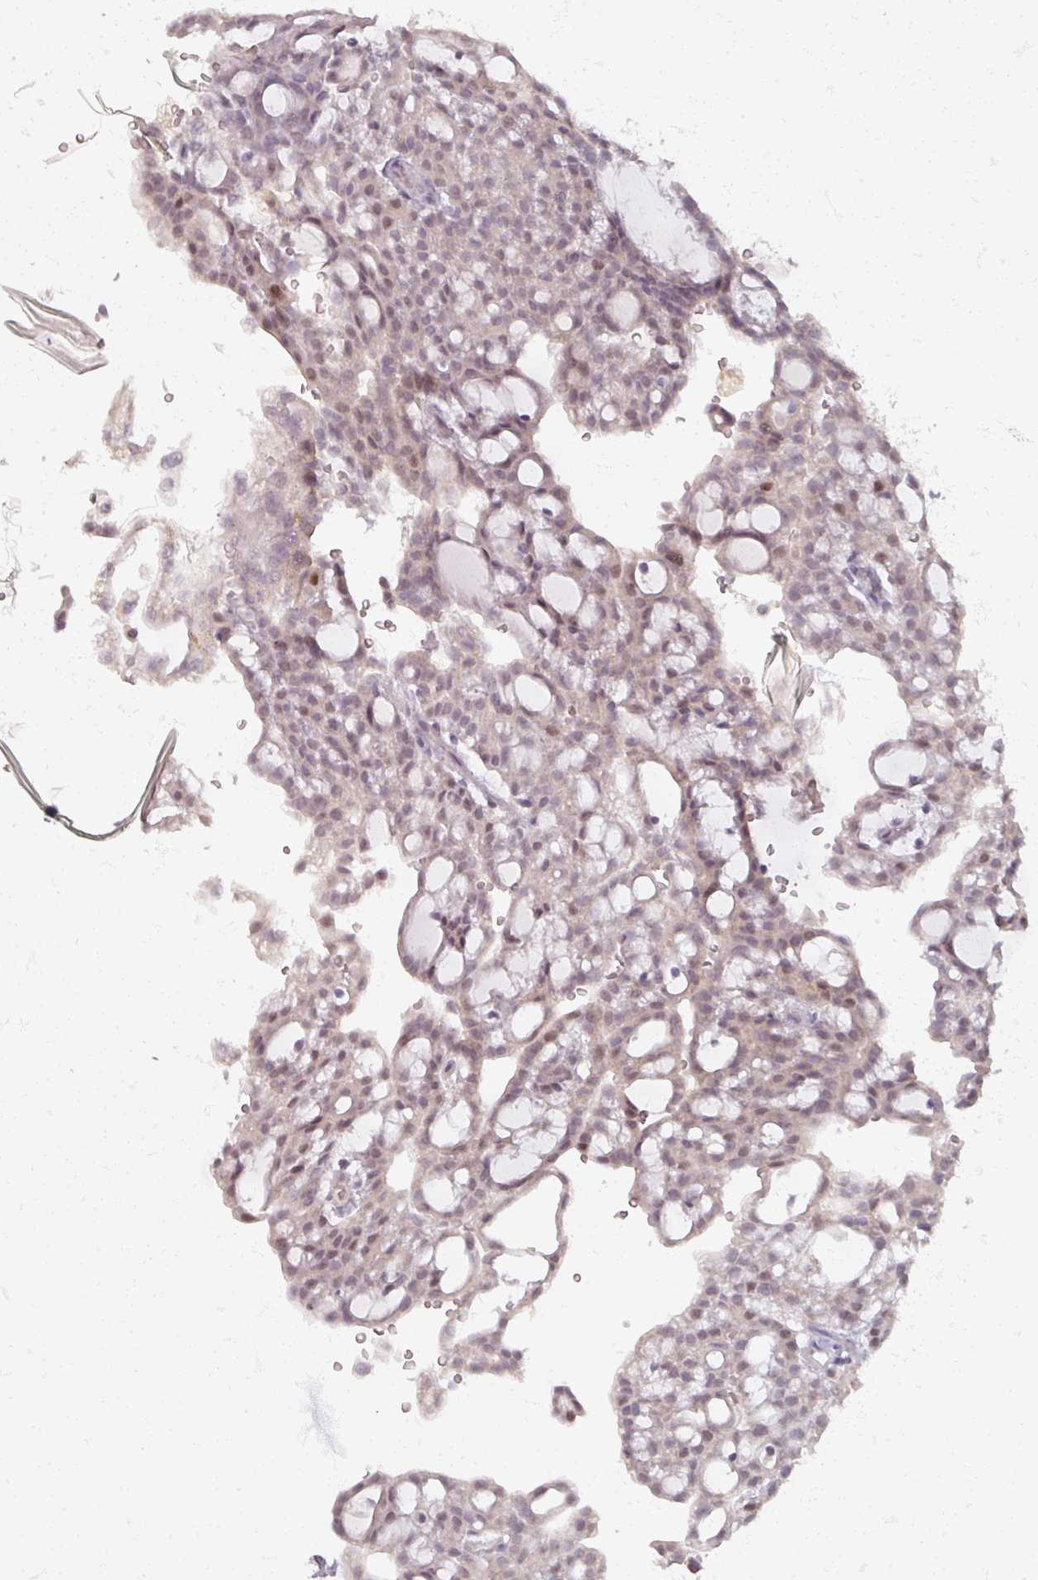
{"staining": {"intensity": "weak", "quantity": "25%-75%", "location": "cytoplasmic/membranous,nuclear"}, "tissue": "renal cancer", "cell_type": "Tumor cells", "image_type": "cancer", "snomed": [{"axis": "morphology", "description": "Adenocarcinoma, NOS"}, {"axis": "topography", "description": "Kidney"}], "caption": "This micrograph exhibits immunohistochemistry (IHC) staining of renal adenocarcinoma, with low weak cytoplasmic/membranous and nuclear positivity in approximately 25%-75% of tumor cells.", "gene": "SOX11", "patient": {"sex": "male", "age": 63}}